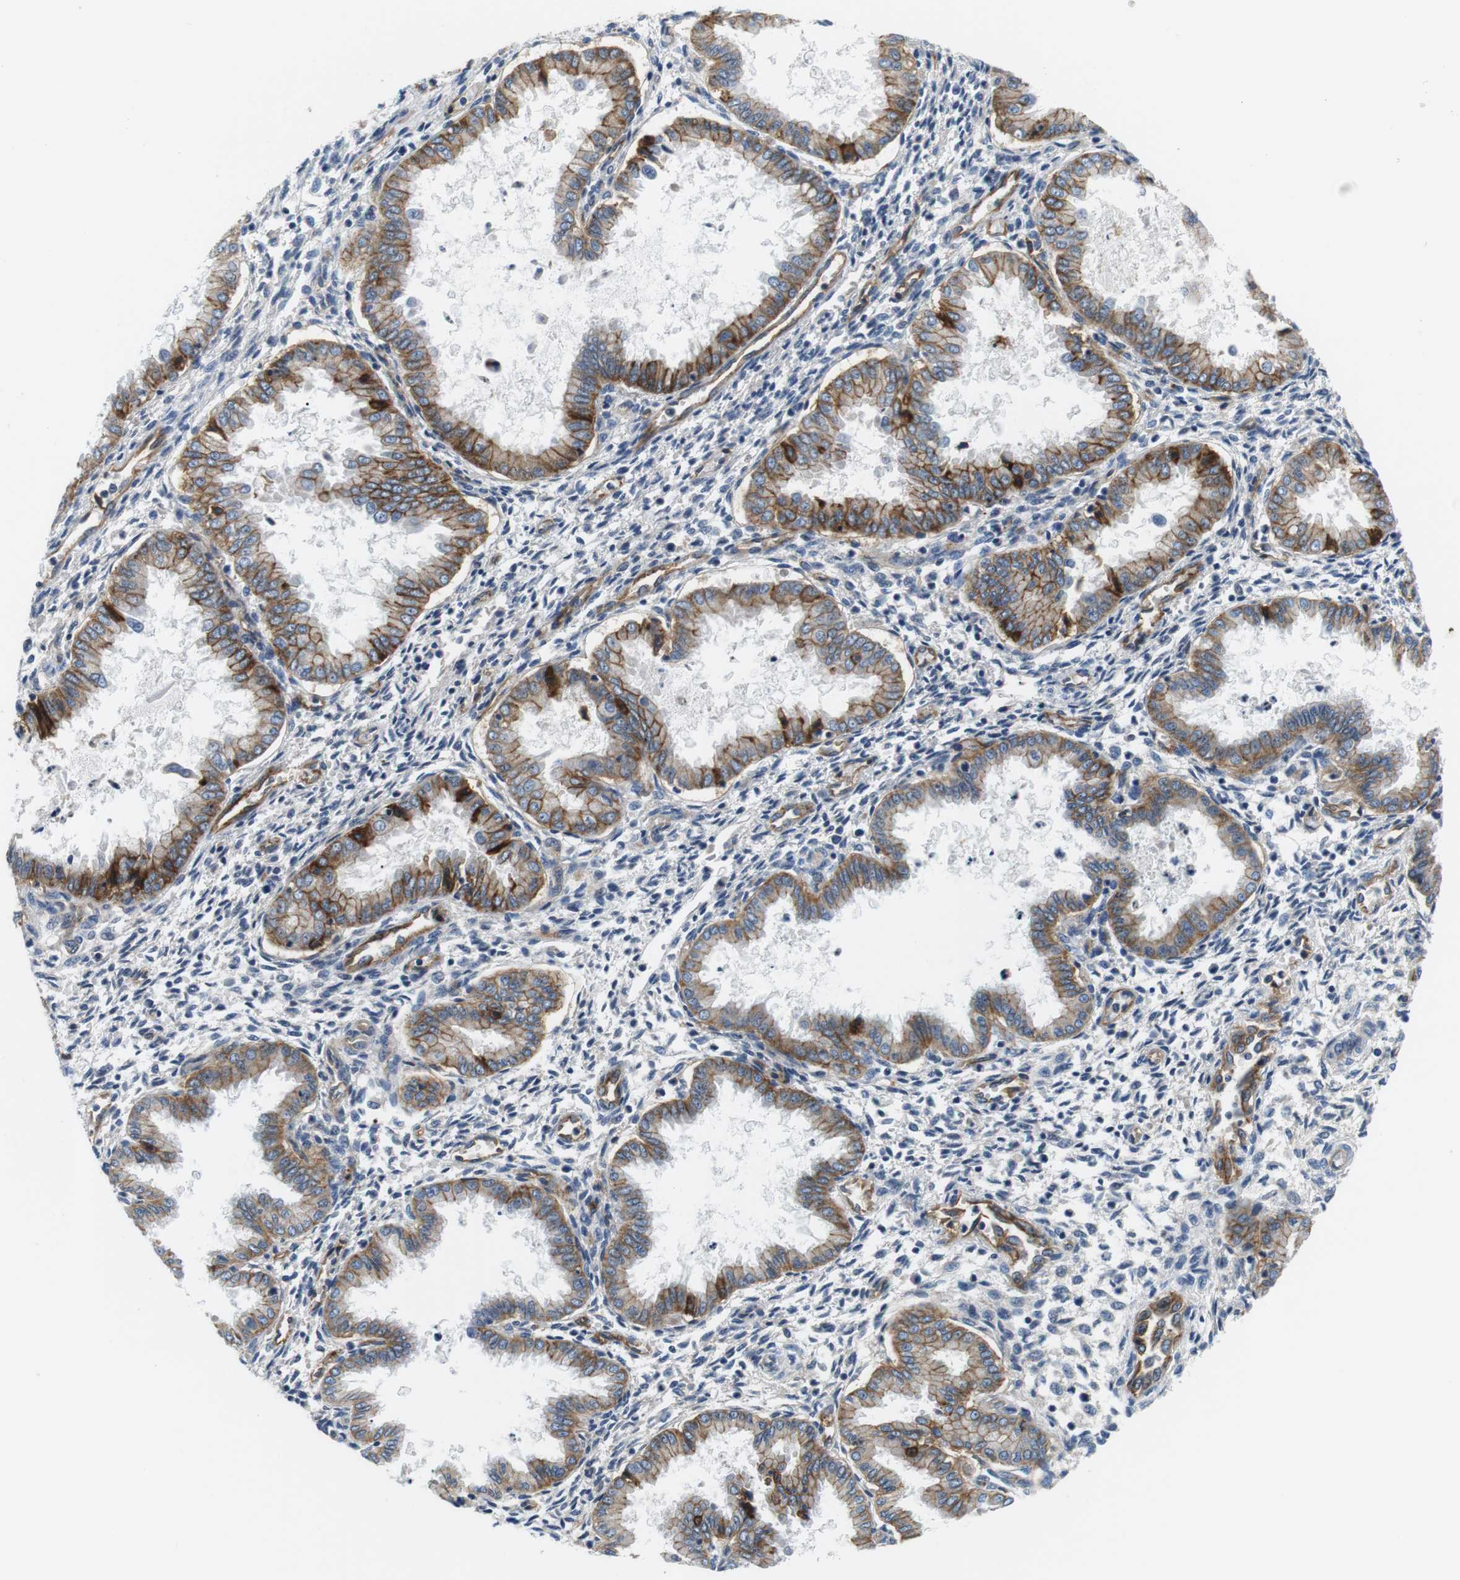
{"staining": {"intensity": "moderate", "quantity": "<25%", "location": "cytoplasmic/membranous"}, "tissue": "endometrium", "cell_type": "Cells in endometrial stroma", "image_type": "normal", "snomed": [{"axis": "morphology", "description": "Normal tissue, NOS"}, {"axis": "topography", "description": "Endometrium"}], "caption": "Cells in endometrial stroma demonstrate moderate cytoplasmic/membranous positivity in approximately <25% of cells in benign endometrium.", "gene": "SLC30A1", "patient": {"sex": "female", "age": 33}}